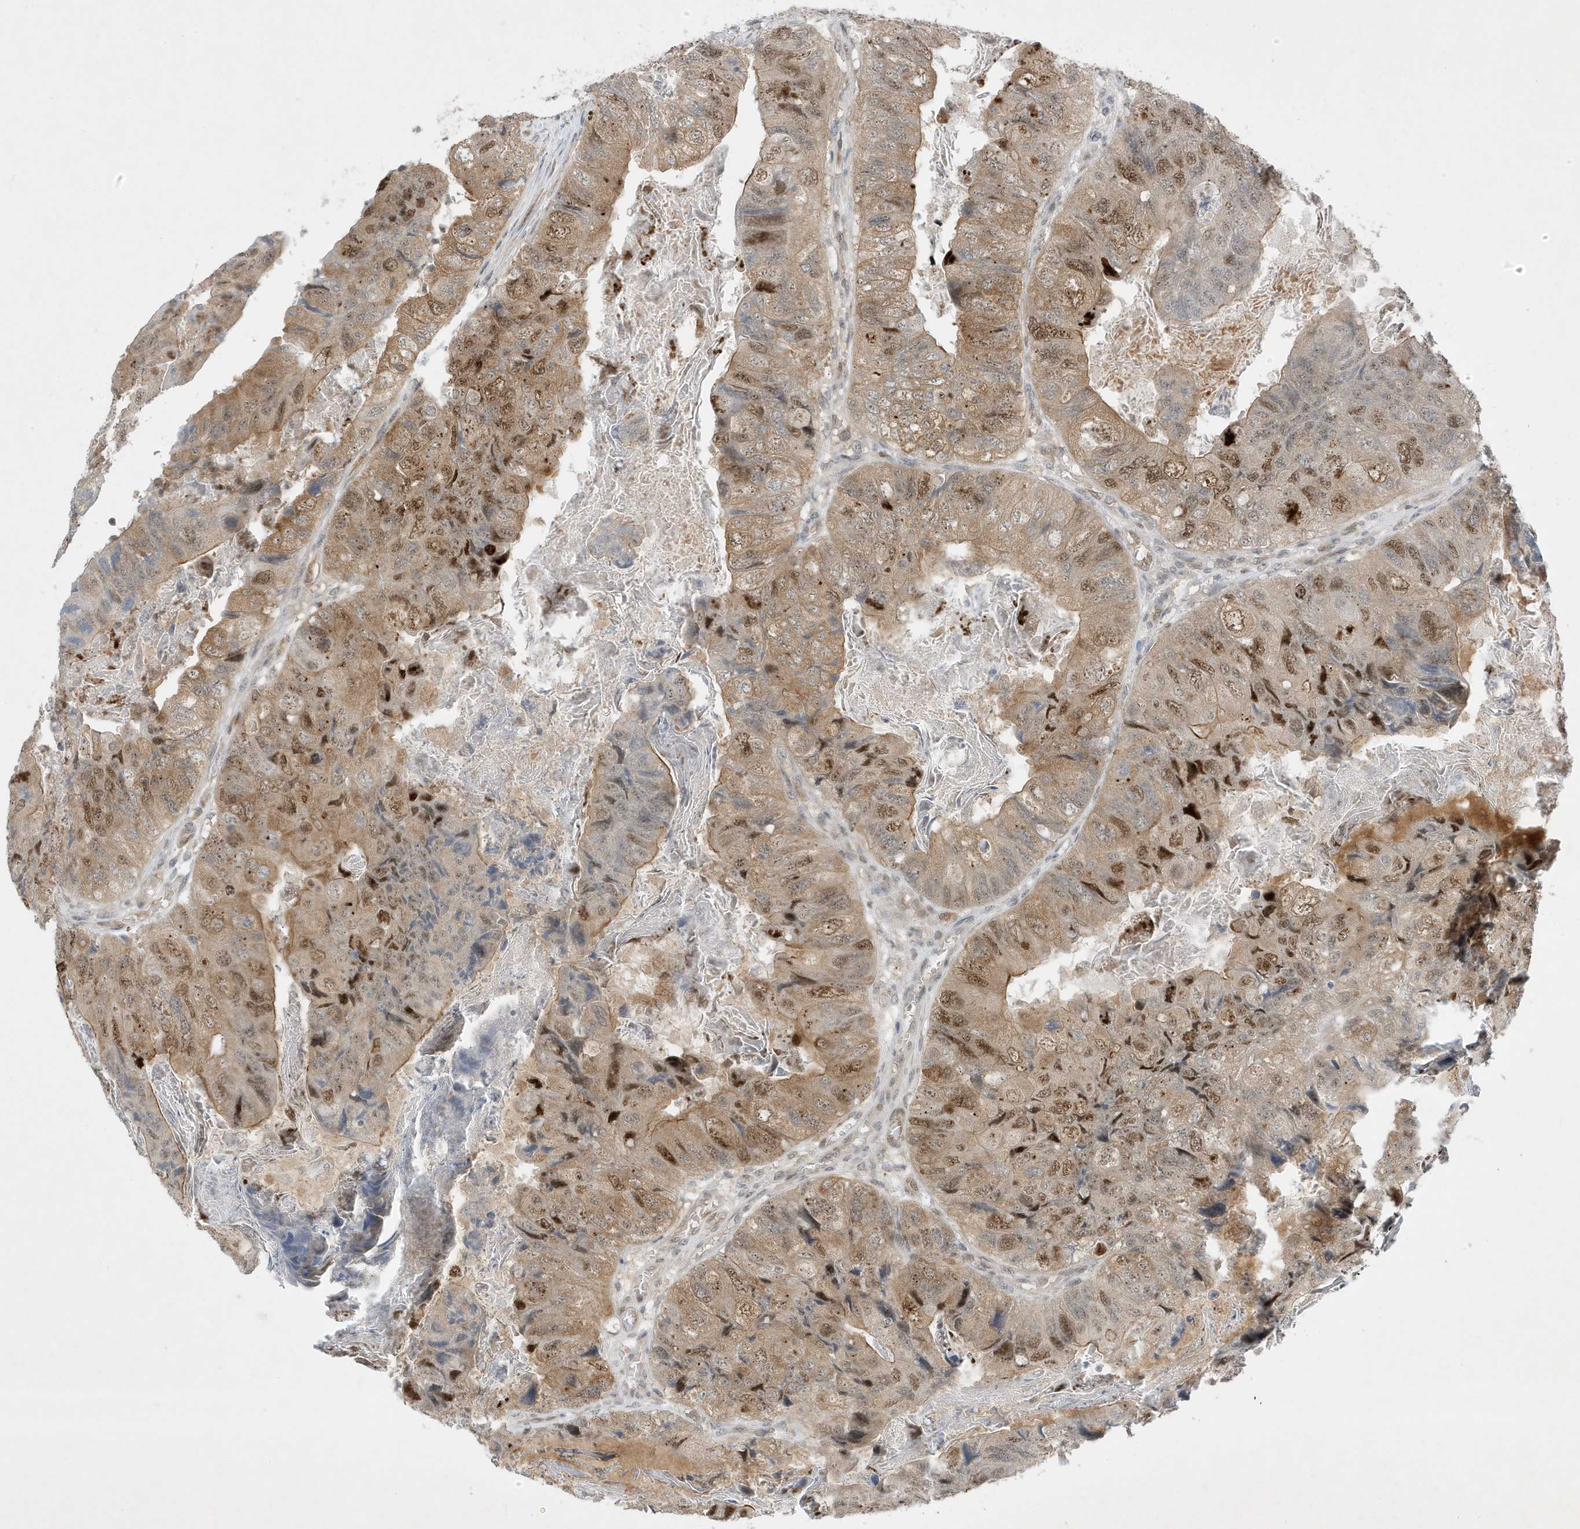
{"staining": {"intensity": "moderate", "quantity": ">75%", "location": "cytoplasmic/membranous,nuclear"}, "tissue": "colorectal cancer", "cell_type": "Tumor cells", "image_type": "cancer", "snomed": [{"axis": "morphology", "description": "Adenocarcinoma, NOS"}, {"axis": "topography", "description": "Rectum"}], "caption": "Colorectal adenocarcinoma was stained to show a protein in brown. There is medium levels of moderate cytoplasmic/membranous and nuclear staining in about >75% of tumor cells.", "gene": "MAST3", "patient": {"sex": "male", "age": 63}}